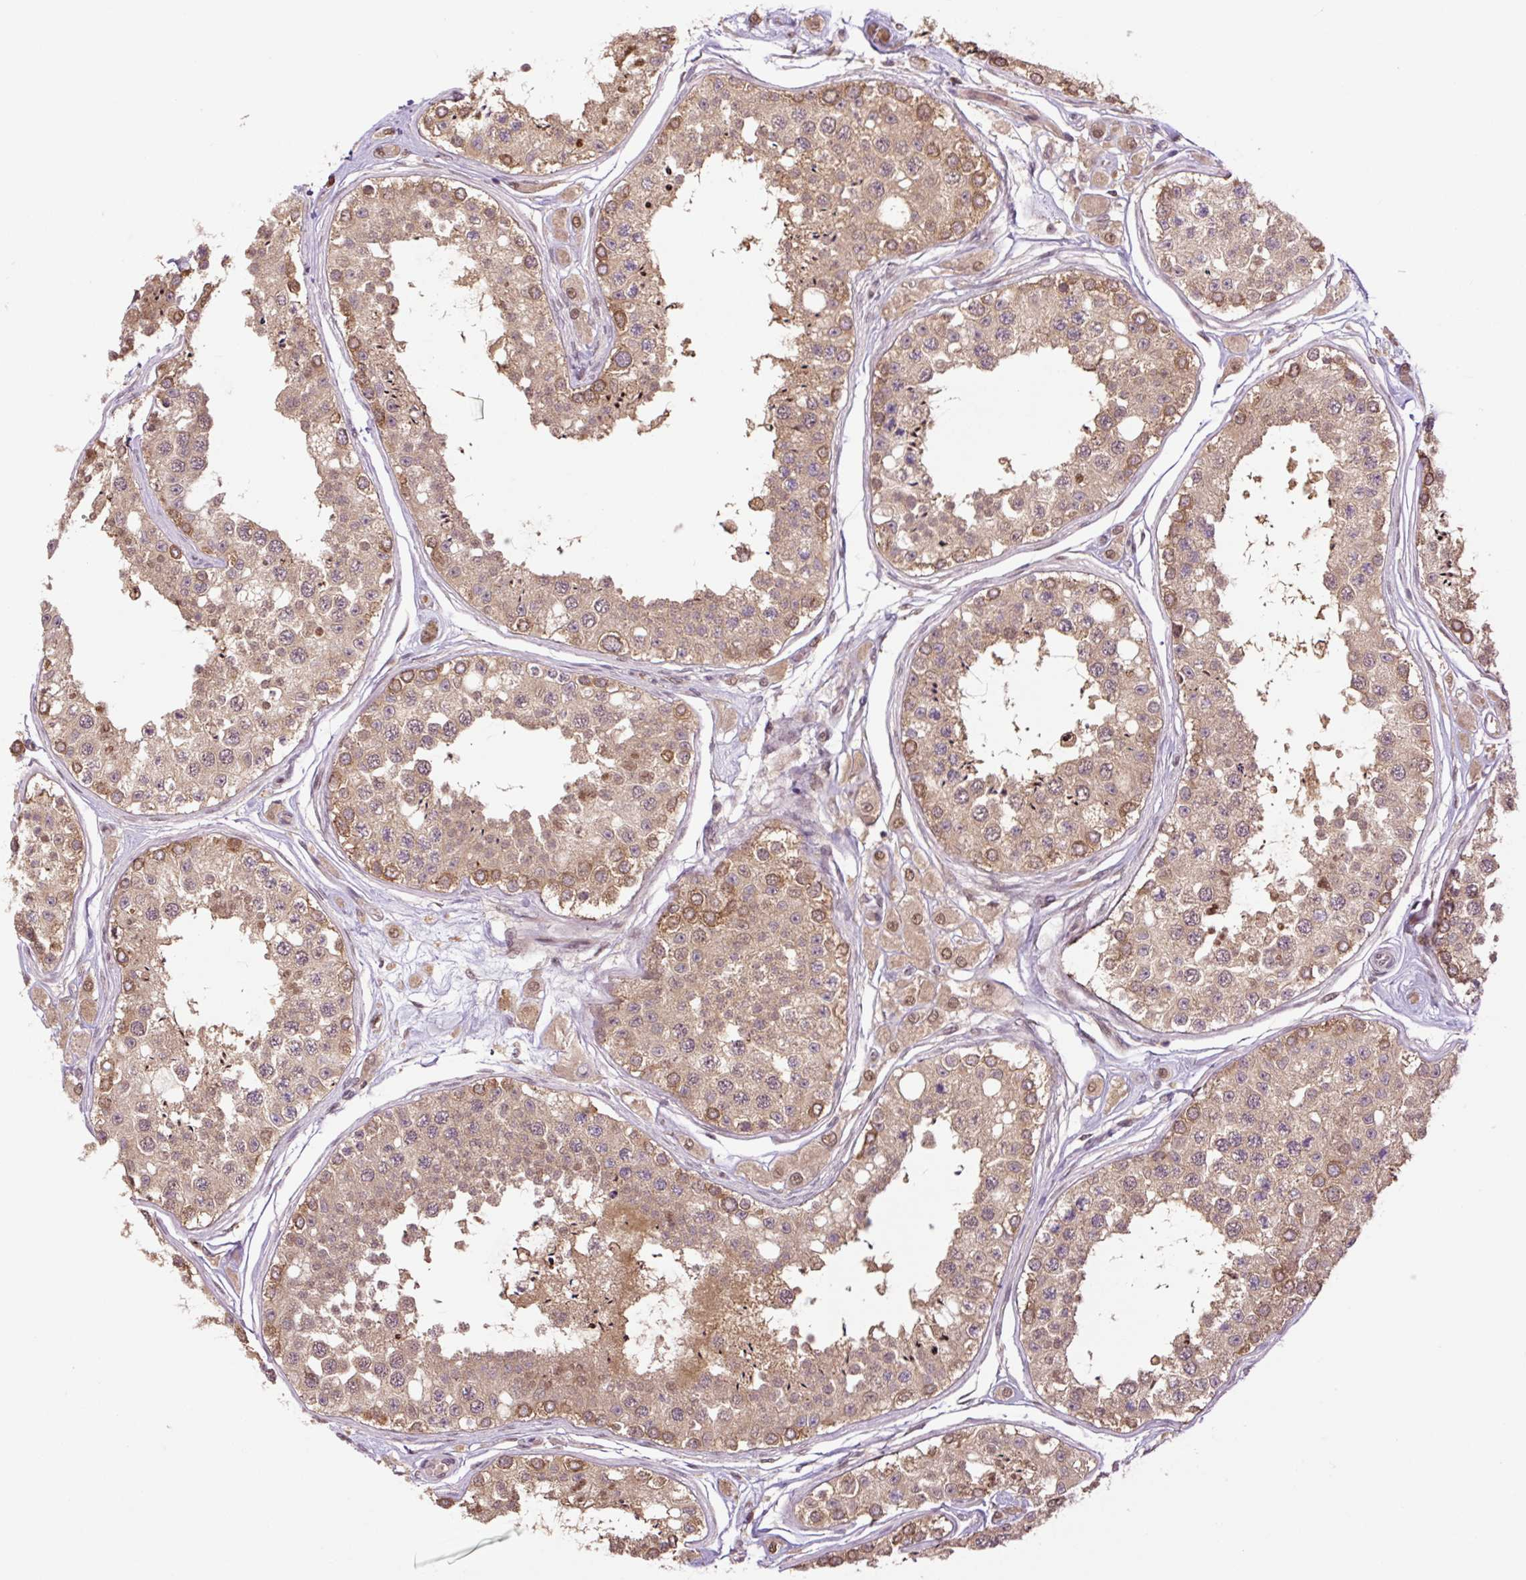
{"staining": {"intensity": "moderate", "quantity": "25%-75%", "location": "cytoplasmic/membranous,nuclear"}, "tissue": "testis", "cell_type": "Cells in seminiferous ducts", "image_type": "normal", "snomed": [{"axis": "morphology", "description": "Normal tissue, NOS"}, {"axis": "topography", "description": "Testis"}], "caption": "Protein staining demonstrates moderate cytoplasmic/membranous,nuclear staining in approximately 25%-75% of cells in seminiferous ducts in benign testis. The staining is performed using DAB (3,3'-diaminobenzidine) brown chromogen to label protein expression. The nuclei are counter-stained blue using hematoxylin.", "gene": "TPT1", "patient": {"sex": "male", "age": 25}}